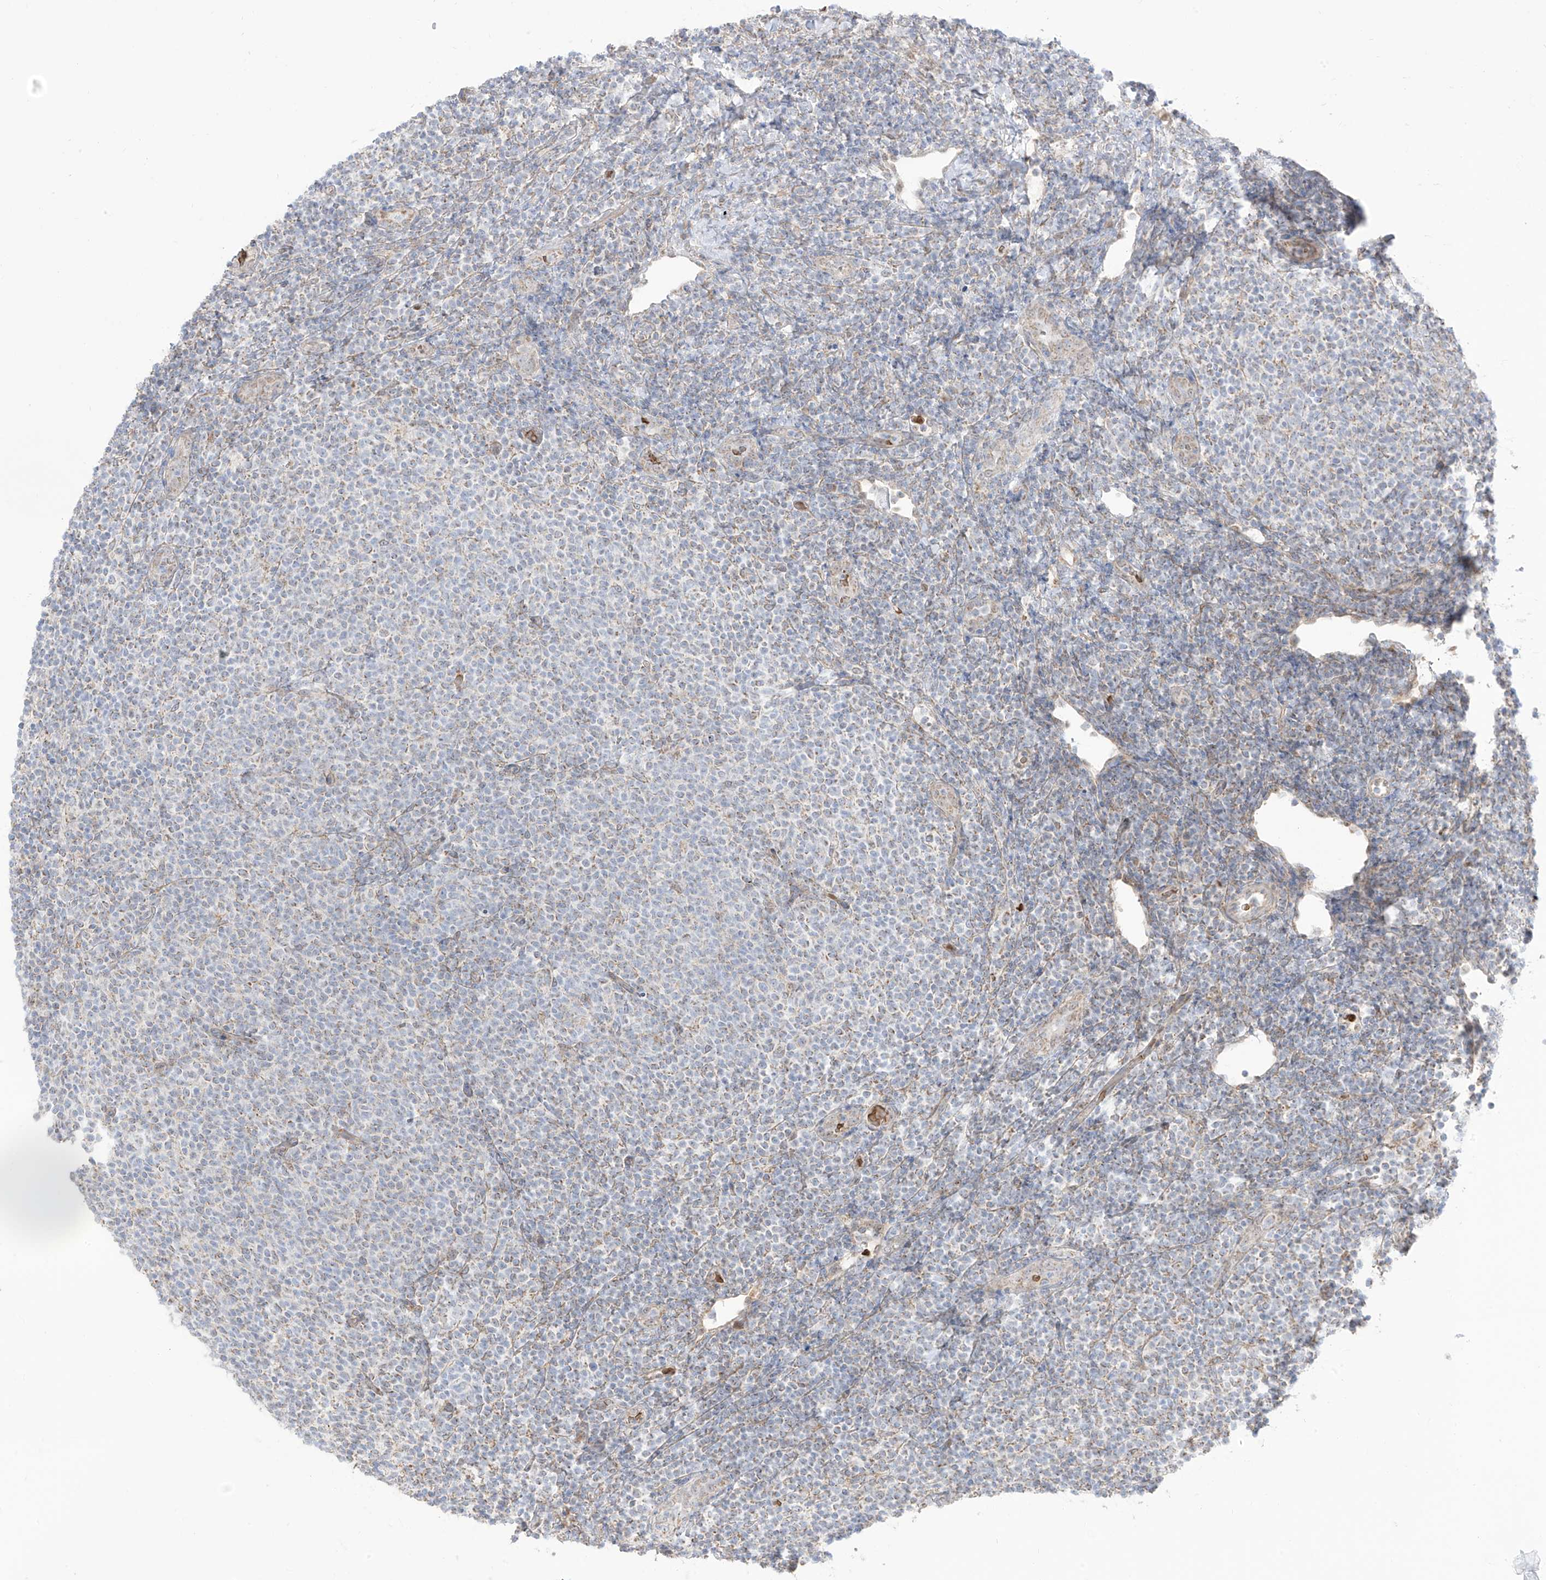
{"staining": {"intensity": "weak", "quantity": "25%-75%", "location": "cytoplasmic/membranous"}, "tissue": "lymphoma", "cell_type": "Tumor cells", "image_type": "cancer", "snomed": [{"axis": "morphology", "description": "Malignant lymphoma, non-Hodgkin's type, Low grade"}, {"axis": "topography", "description": "Lymph node"}], "caption": "A brown stain shows weak cytoplasmic/membranous positivity of a protein in human lymphoma tumor cells. The staining is performed using DAB (3,3'-diaminobenzidine) brown chromogen to label protein expression. The nuclei are counter-stained blue using hematoxylin.", "gene": "ARHGEF40", "patient": {"sex": "male", "age": 66}}